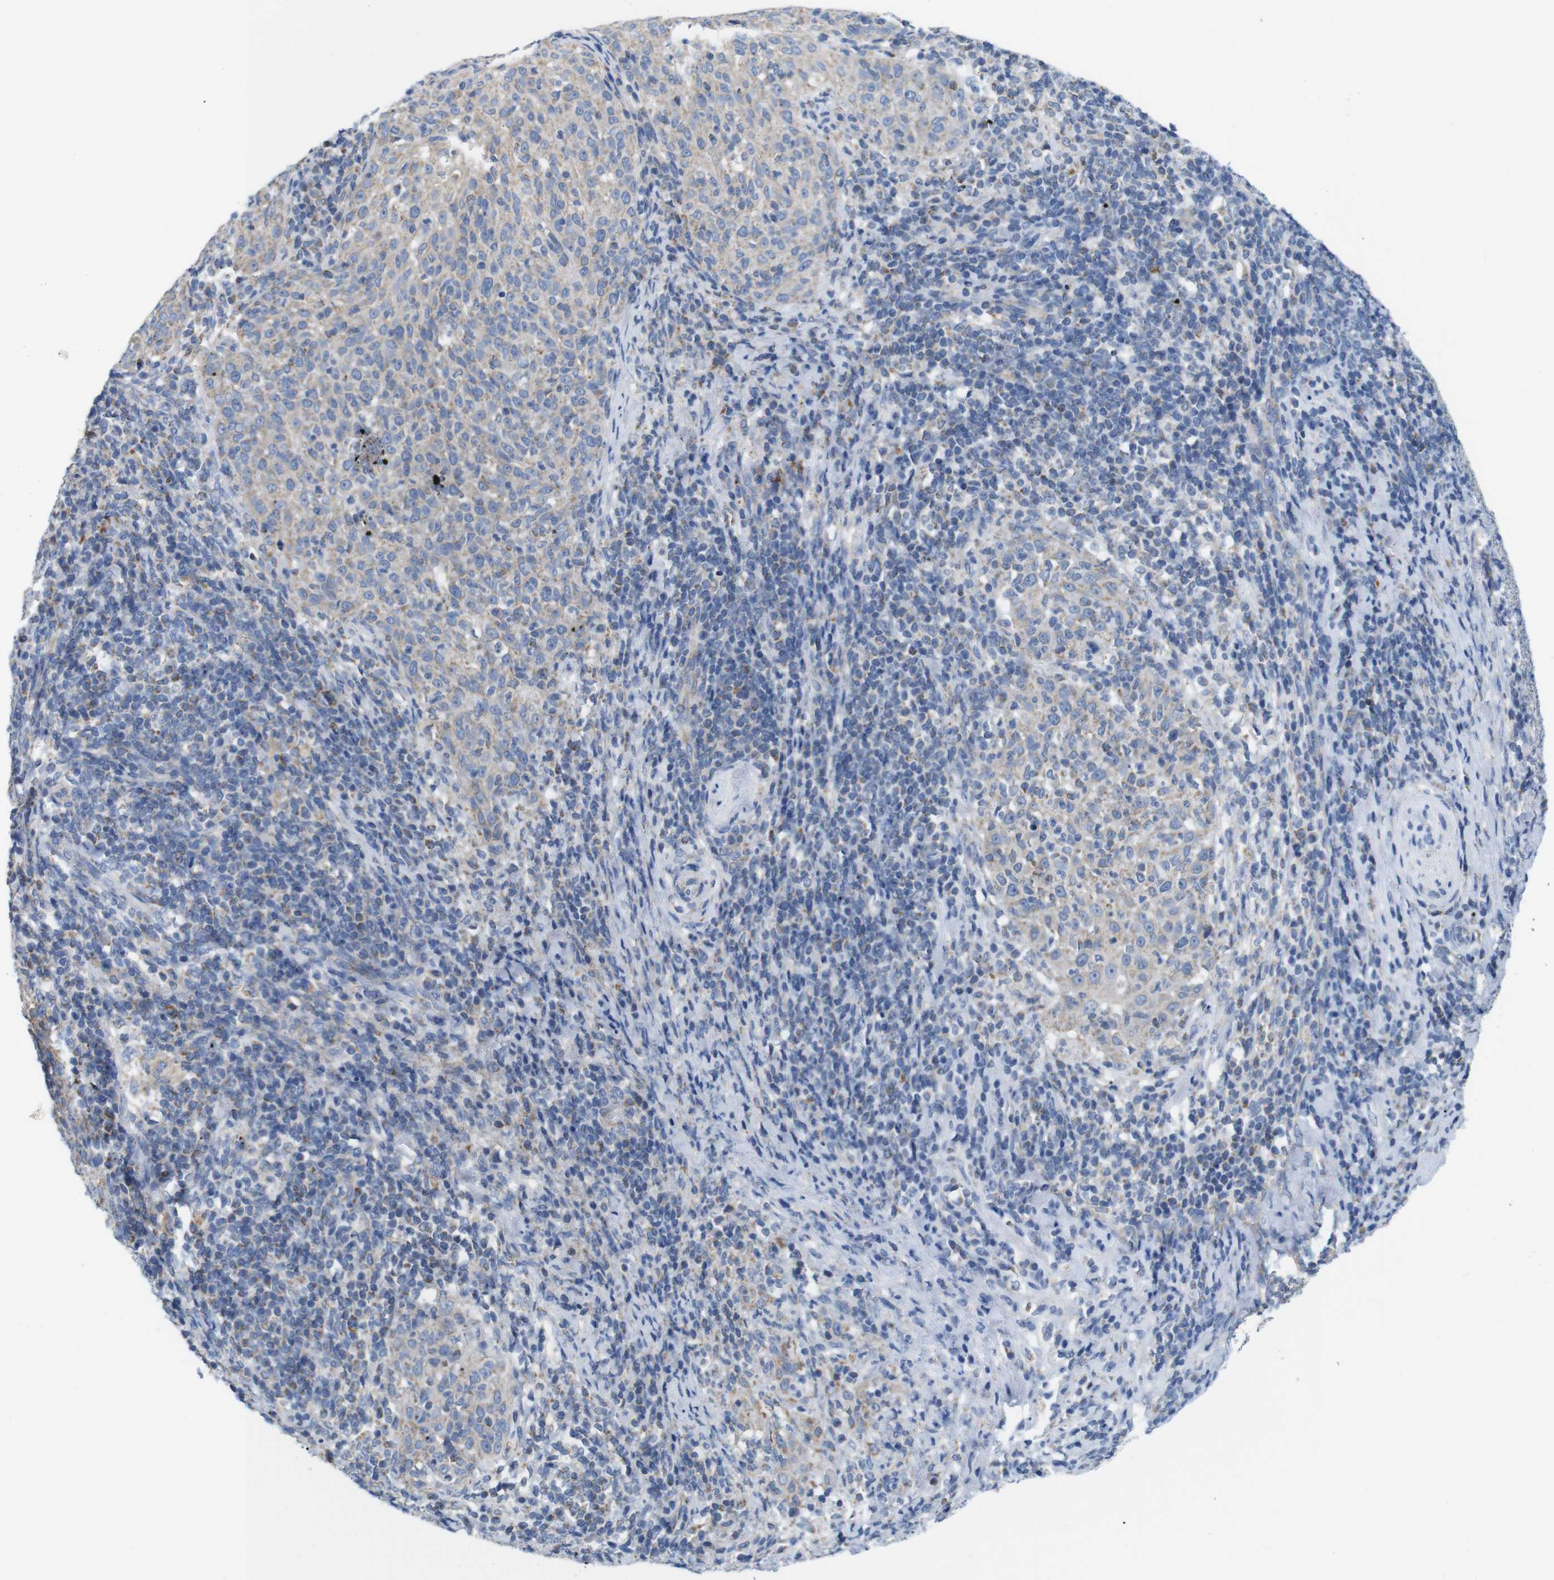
{"staining": {"intensity": "moderate", "quantity": "<25%", "location": "cytoplasmic/membranous"}, "tissue": "cervical cancer", "cell_type": "Tumor cells", "image_type": "cancer", "snomed": [{"axis": "morphology", "description": "Squamous cell carcinoma, NOS"}, {"axis": "topography", "description": "Cervix"}], "caption": "High-magnification brightfield microscopy of cervical squamous cell carcinoma stained with DAB (3,3'-diaminobenzidine) (brown) and counterstained with hematoxylin (blue). tumor cells exhibit moderate cytoplasmic/membranous expression is appreciated in about<25% of cells.", "gene": "F2RL1", "patient": {"sex": "female", "age": 51}}